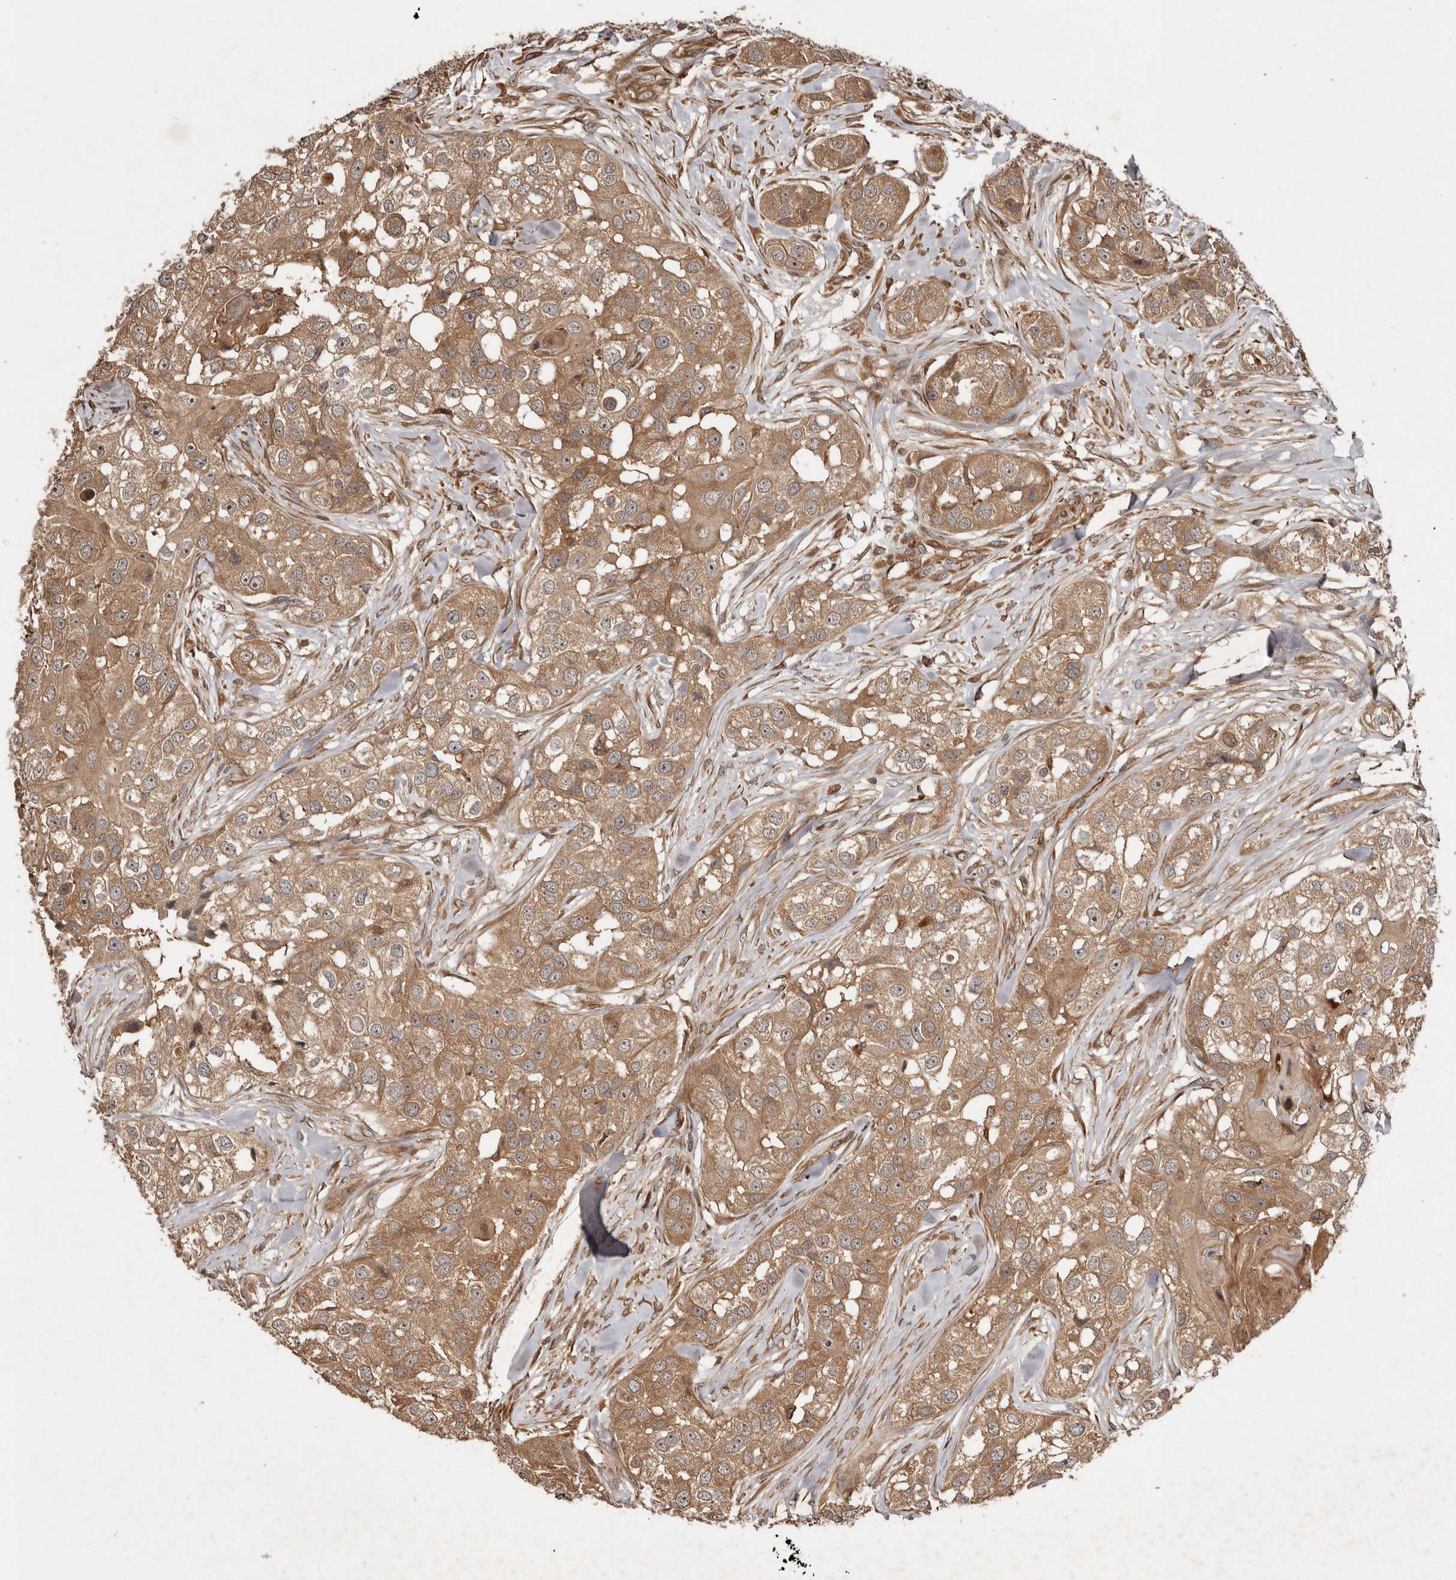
{"staining": {"intensity": "moderate", "quantity": ">75%", "location": "cytoplasmic/membranous"}, "tissue": "head and neck cancer", "cell_type": "Tumor cells", "image_type": "cancer", "snomed": [{"axis": "morphology", "description": "Normal tissue, NOS"}, {"axis": "morphology", "description": "Squamous cell carcinoma, NOS"}, {"axis": "topography", "description": "Skeletal muscle"}, {"axis": "topography", "description": "Head-Neck"}], "caption": "Head and neck cancer (squamous cell carcinoma) stained with a brown dye displays moderate cytoplasmic/membranous positive staining in about >75% of tumor cells.", "gene": "STK36", "patient": {"sex": "male", "age": 51}}